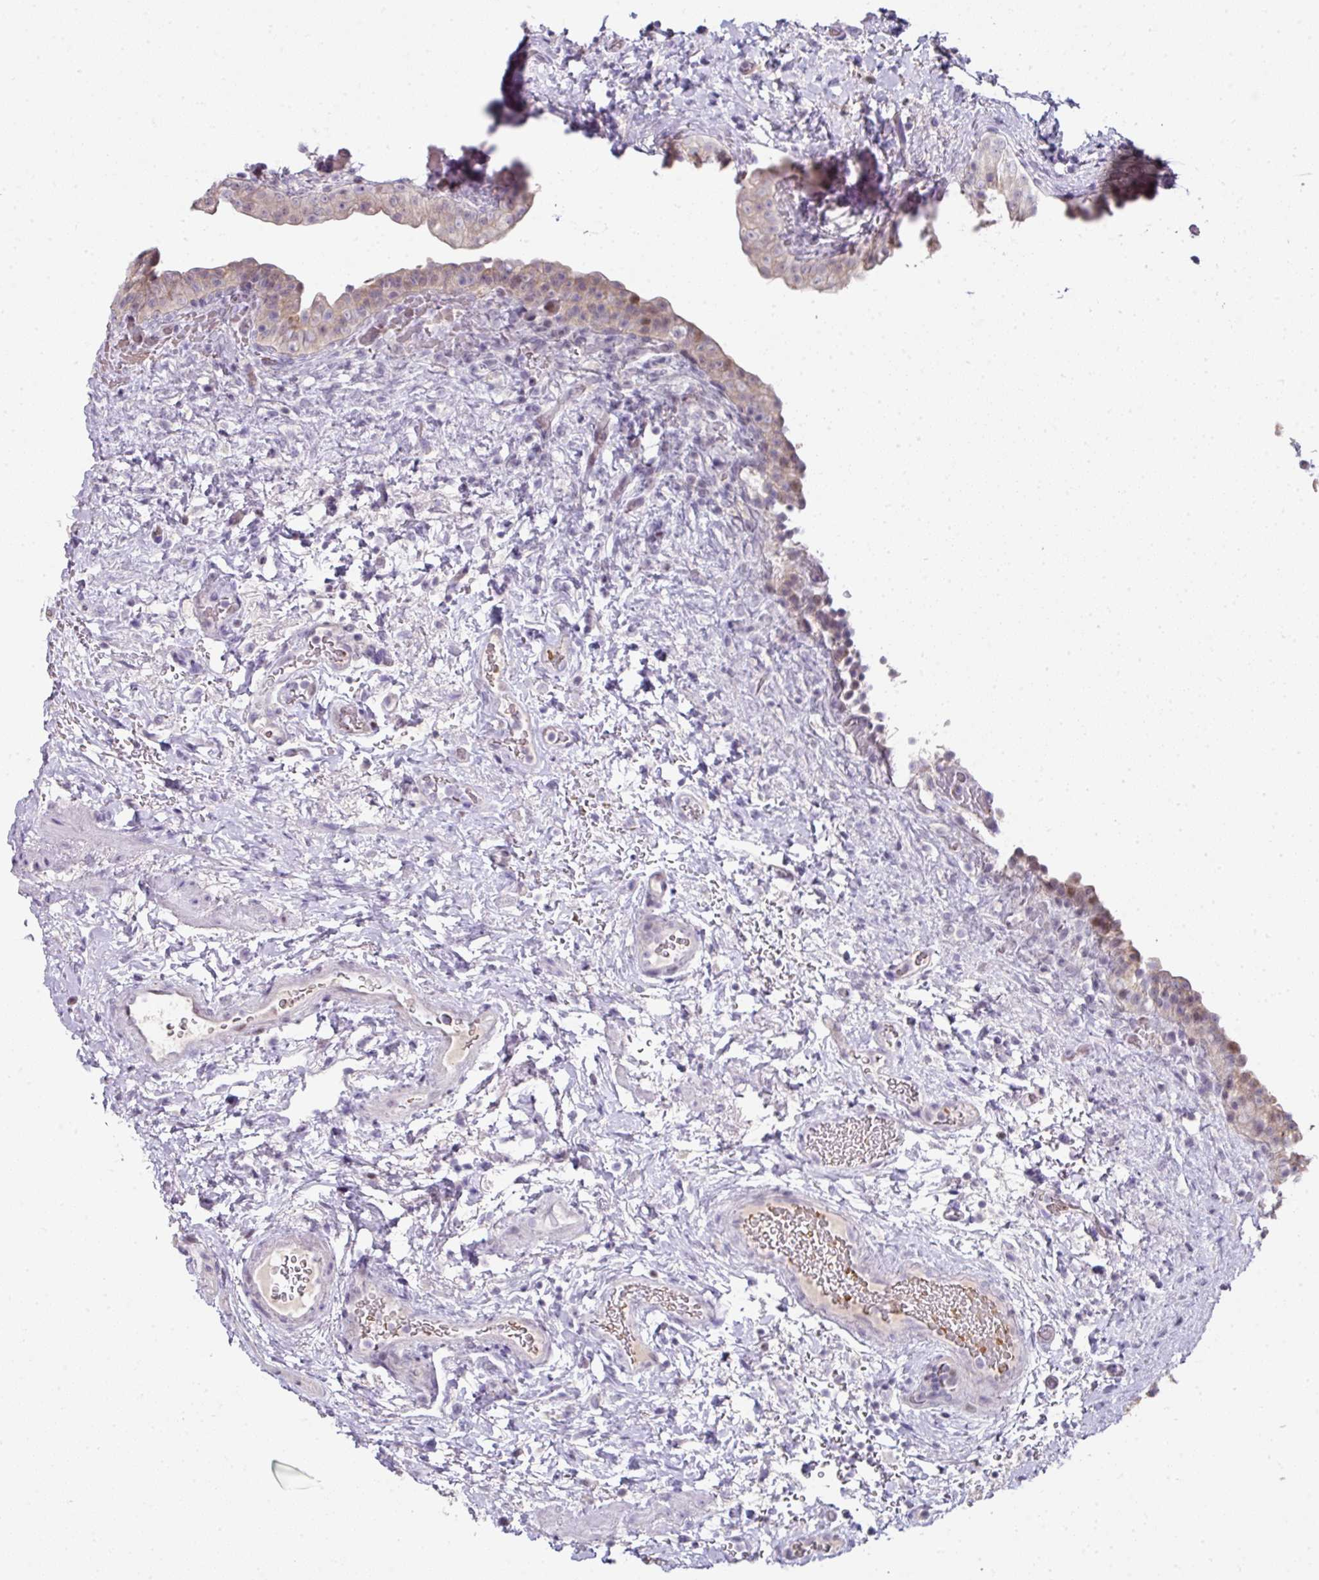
{"staining": {"intensity": "moderate", "quantity": "25%-75%", "location": "cytoplasmic/membranous"}, "tissue": "urinary bladder", "cell_type": "Urothelial cells", "image_type": "normal", "snomed": [{"axis": "morphology", "description": "Normal tissue, NOS"}, {"axis": "topography", "description": "Urinary bladder"}], "caption": "The photomicrograph exhibits staining of normal urinary bladder, revealing moderate cytoplasmic/membranous protein expression (brown color) within urothelial cells. (Stains: DAB in brown, nuclei in blue, Microscopy: brightfield microscopy at high magnification).", "gene": "ANKRD18A", "patient": {"sex": "male", "age": 69}}